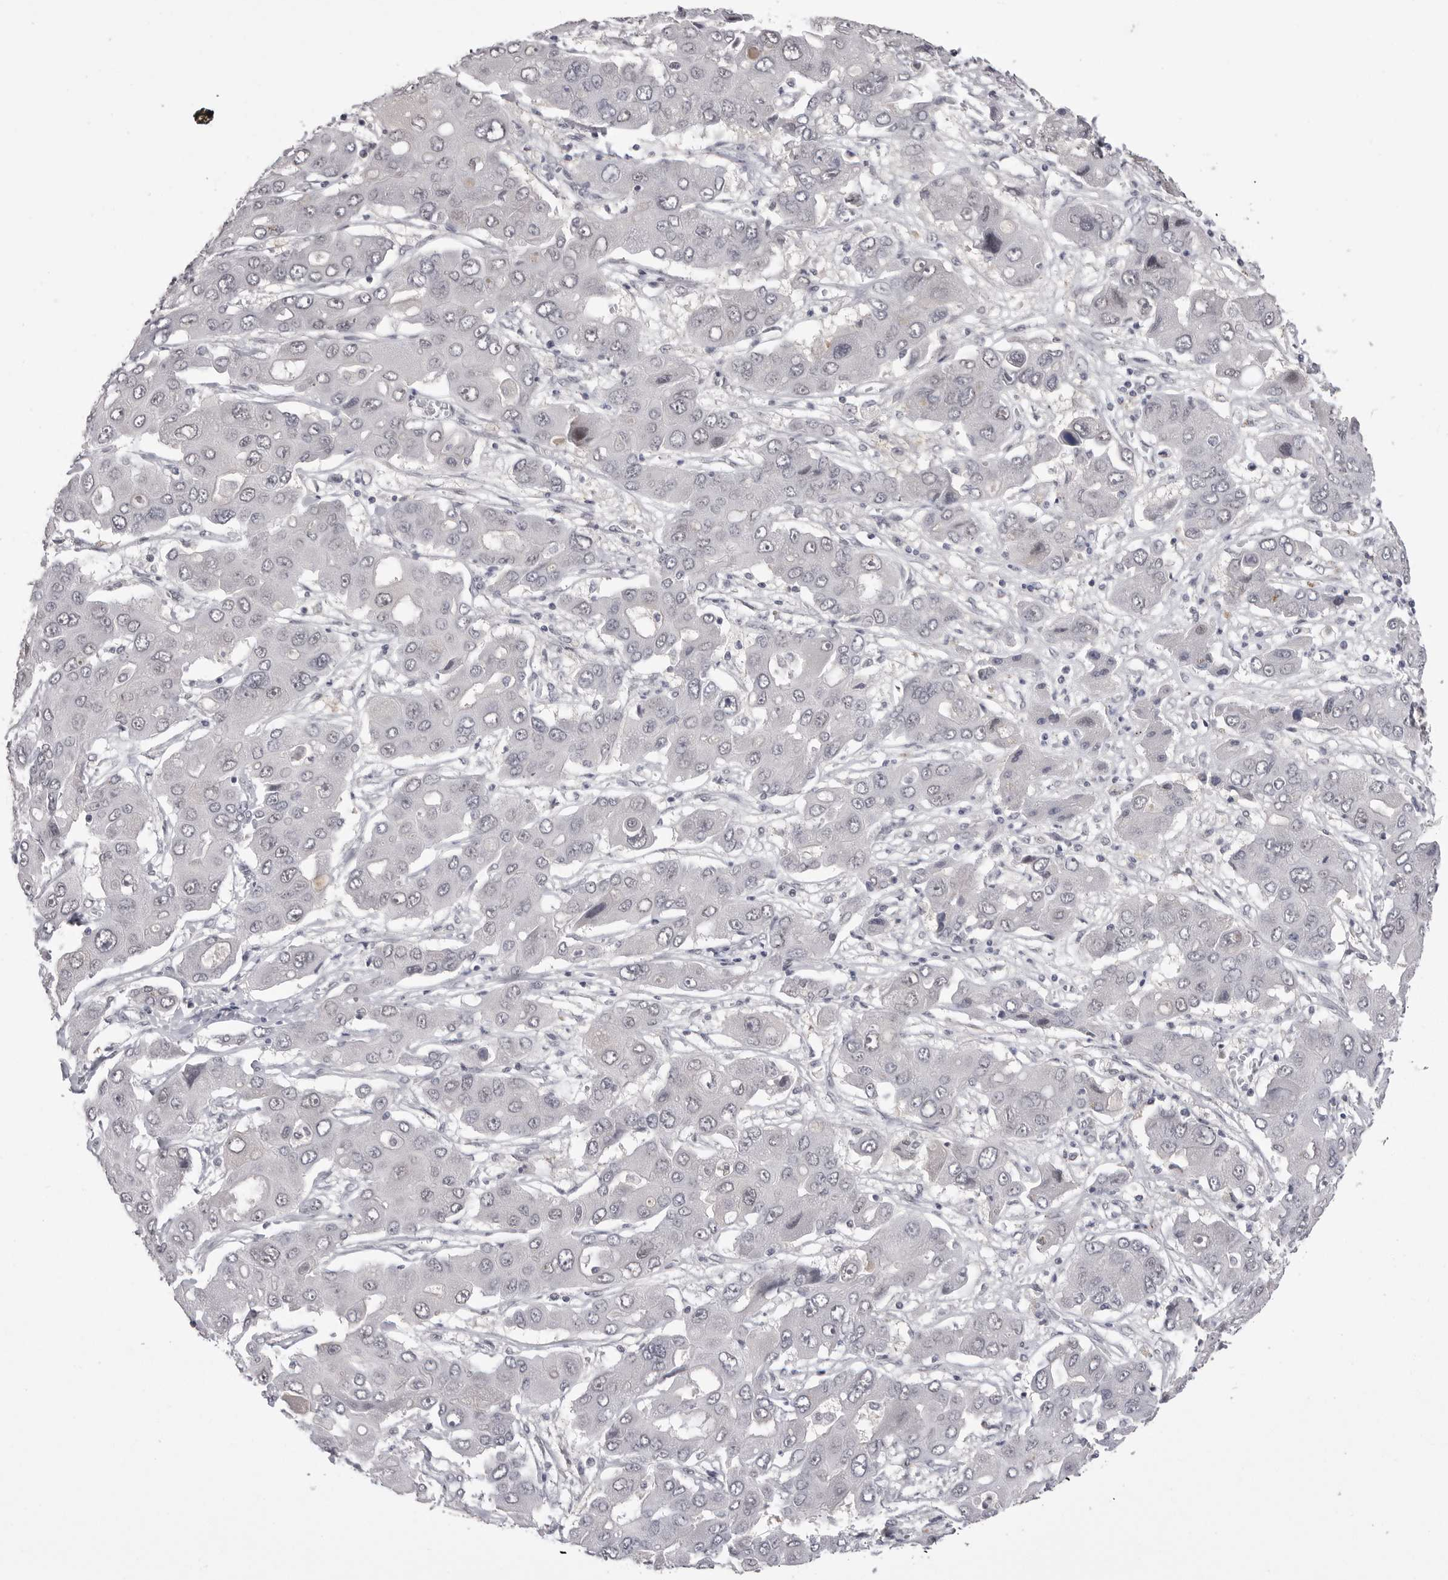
{"staining": {"intensity": "negative", "quantity": "none", "location": "none"}, "tissue": "liver cancer", "cell_type": "Tumor cells", "image_type": "cancer", "snomed": [{"axis": "morphology", "description": "Cholangiocarcinoma"}, {"axis": "topography", "description": "Liver"}], "caption": "An immunohistochemistry histopathology image of liver cancer (cholangiocarcinoma) is shown. There is no staining in tumor cells of liver cancer (cholangiocarcinoma).", "gene": "DLG2", "patient": {"sex": "male", "age": 67}}